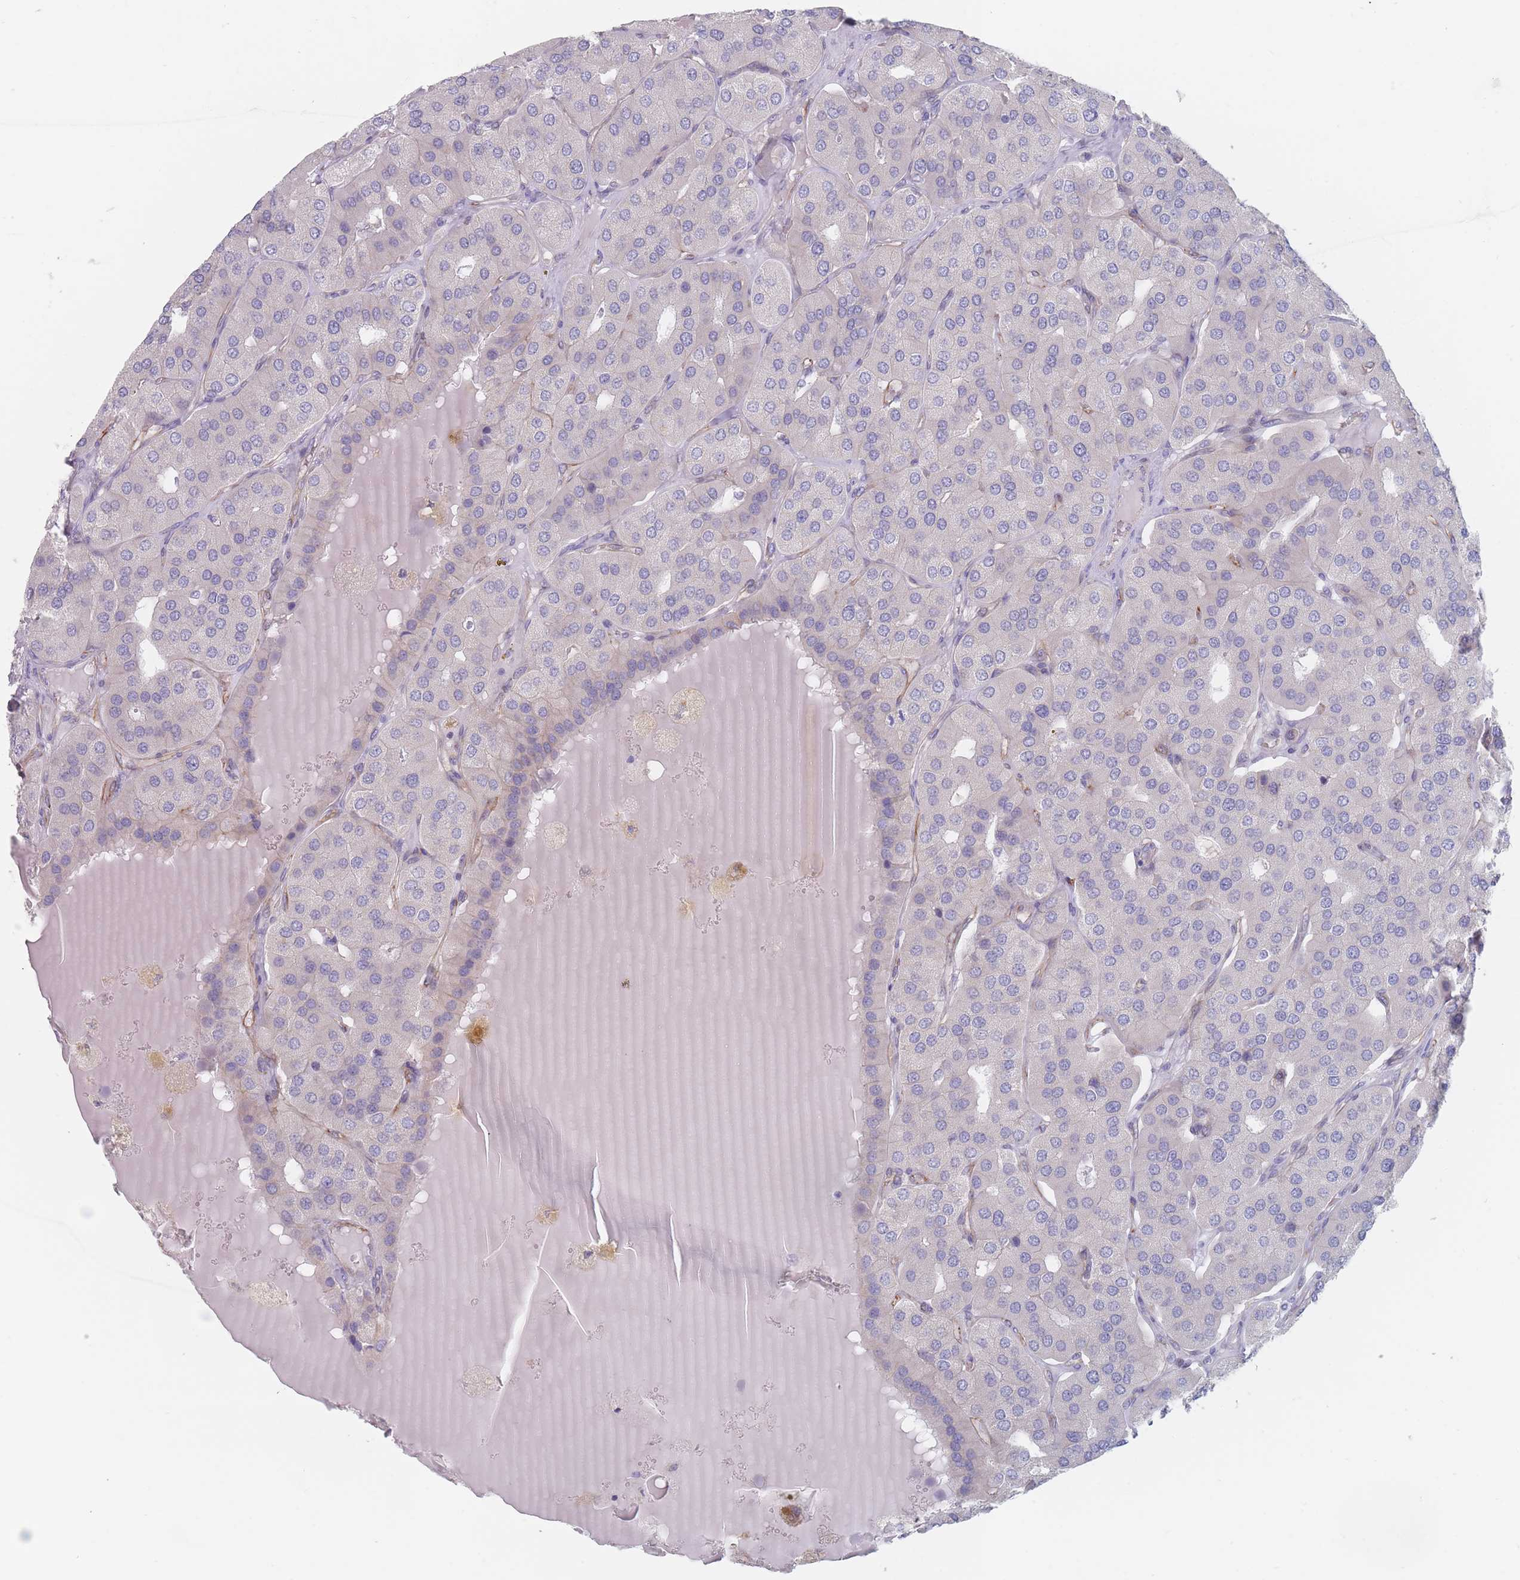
{"staining": {"intensity": "negative", "quantity": "none", "location": "none"}, "tissue": "parathyroid gland", "cell_type": "Glandular cells", "image_type": "normal", "snomed": [{"axis": "morphology", "description": "Normal tissue, NOS"}, {"axis": "morphology", "description": "Adenoma, NOS"}, {"axis": "topography", "description": "Parathyroid gland"}], "caption": "The micrograph shows no staining of glandular cells in normal parathyroid gland.", "gene": "ERBIN", "patient": {"sex": "female", "age": 86}}